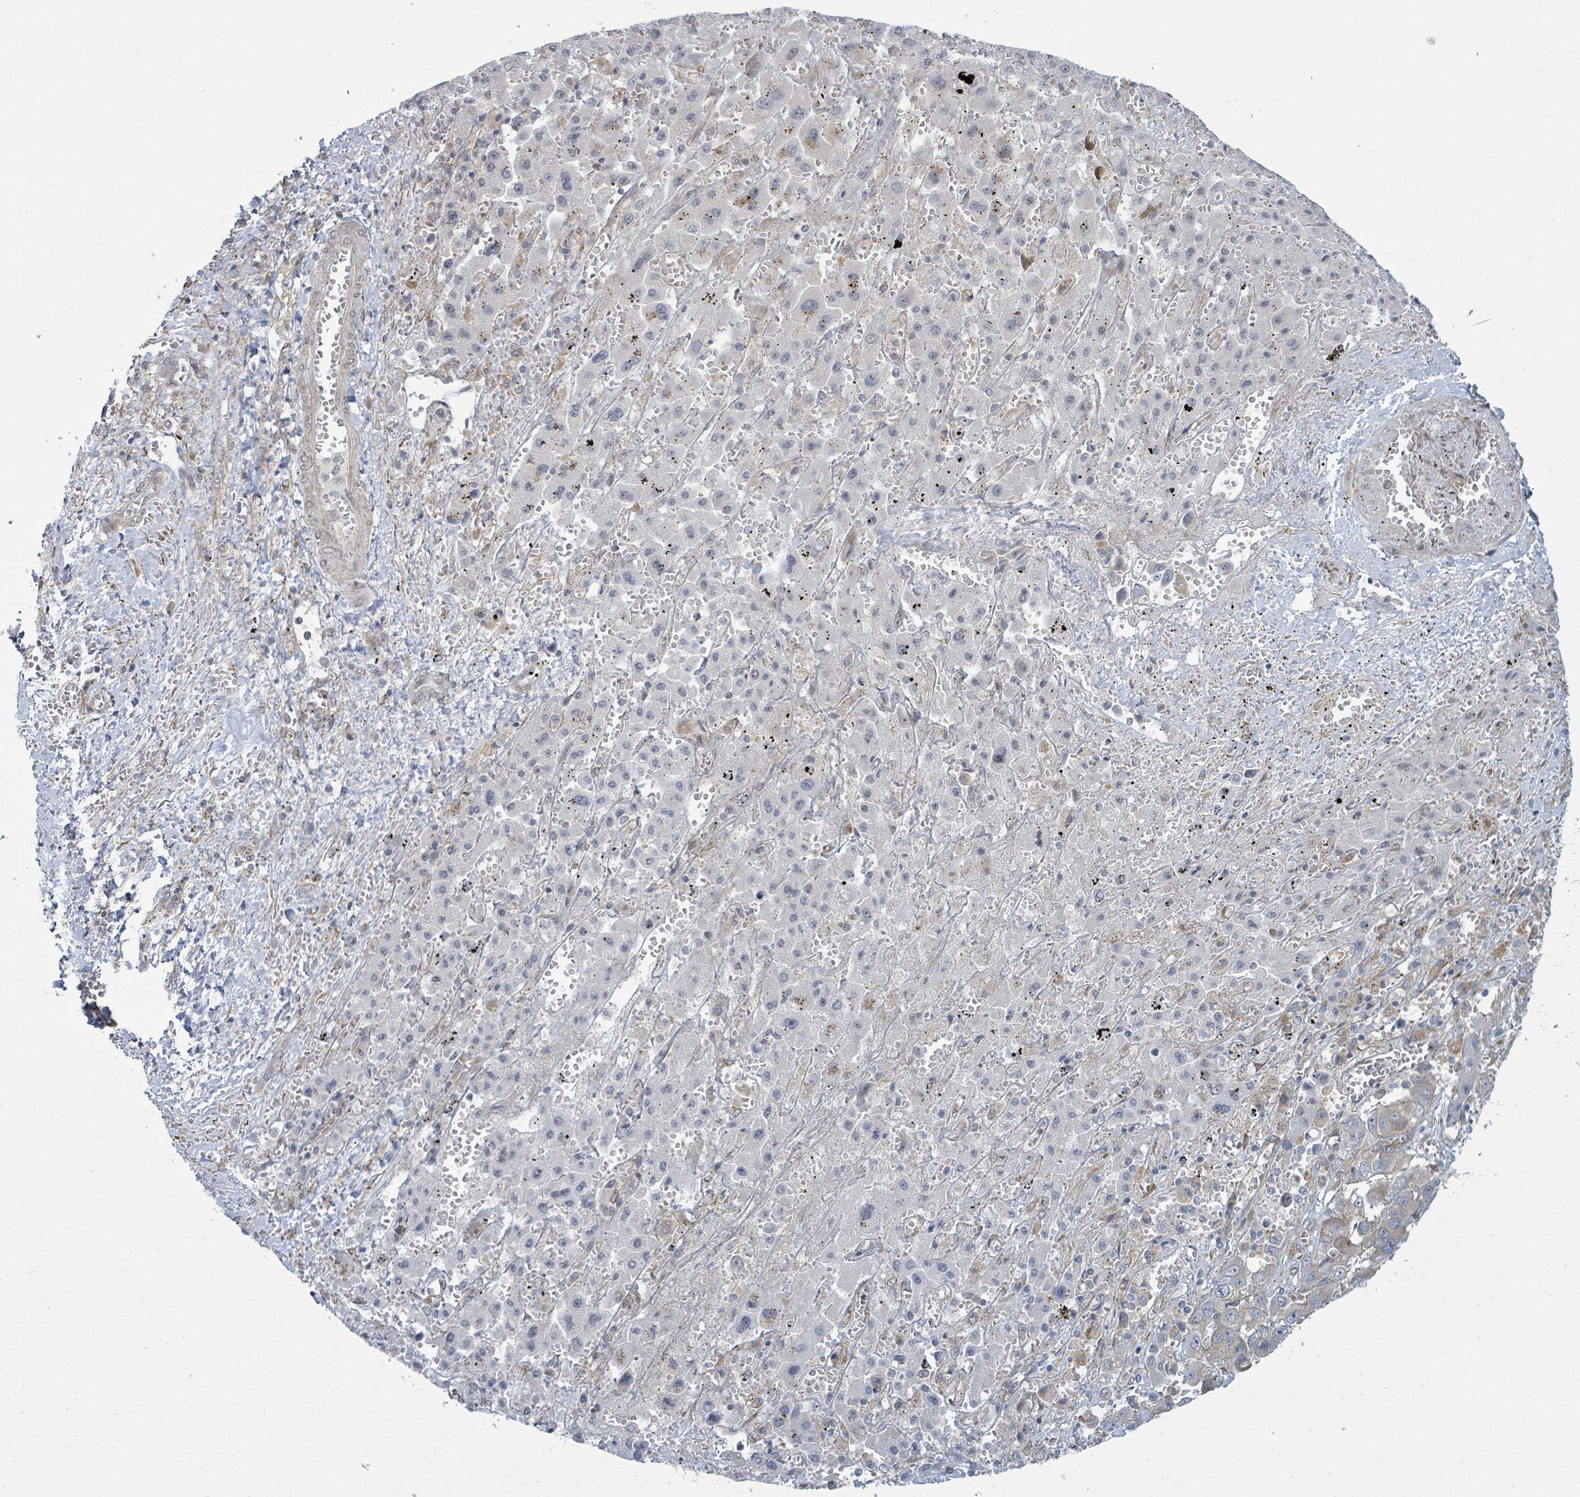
{"staining": {"intensity": "weak", "quantity": "25%-75%", "location": "cytoplasmic/membranous"}, "tissue": "liver cancer", "cell_type": "Tumor cells", "image_type": "cancer", "snomed": [{"axis": "morphology", "description": "Cholangiocarcinoma"}, {"axis": "topography", "description": "Liver"}], "caption": "Immunohistochemical staining of cholangiocarcinoma (liver) demonstrates low levels of weak cytoplasmic/membranous staining in approximately 25%-75% of tumor cells. The staining was performed using DAB, with brown indicating positive protein expression. Nuclei are stained blue with hematoxylin.", "gene": "PSMG2", "patient": {"sex": "female", "age": 52}}